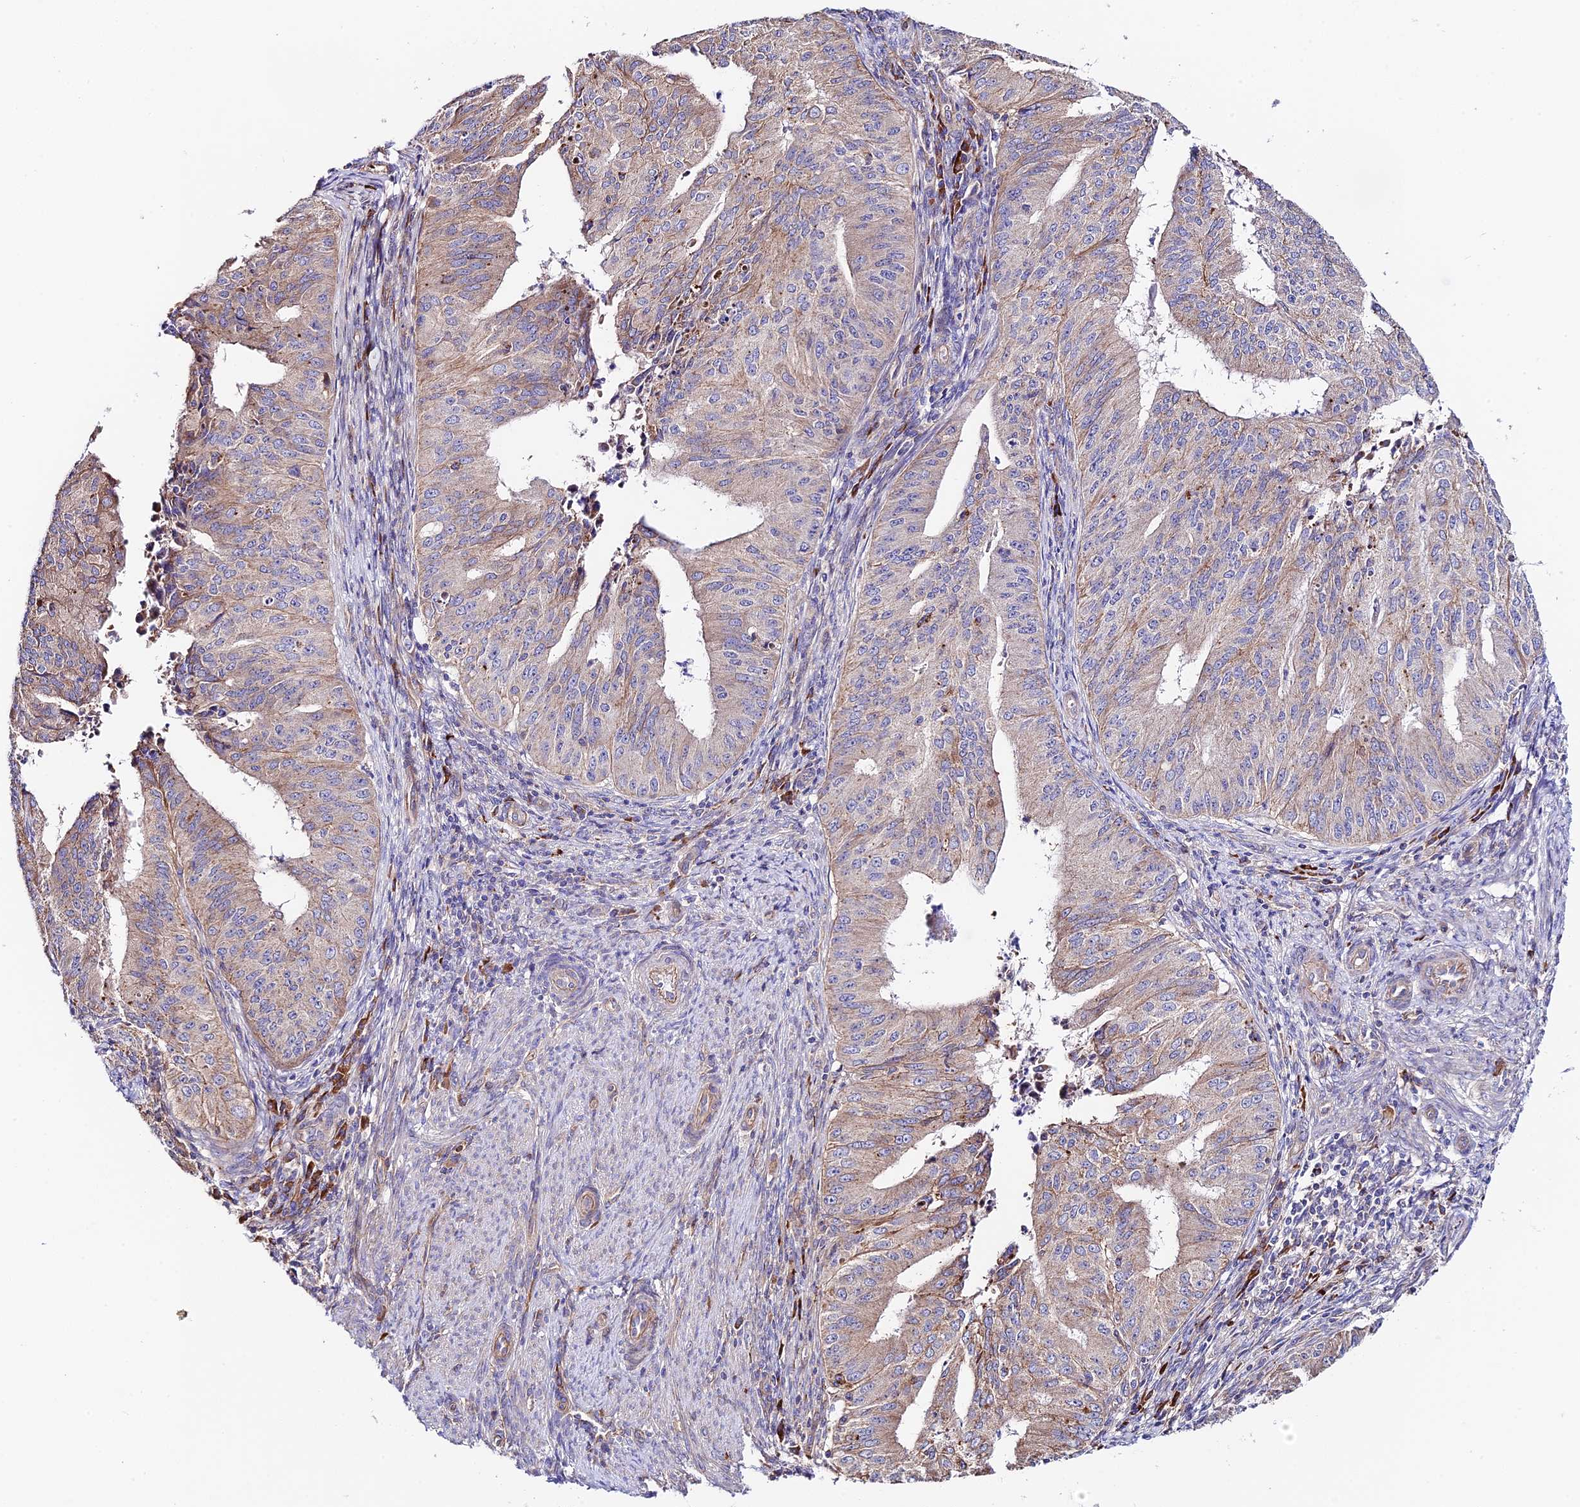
{"staining": {"intensity": "weak", "quantity": "25%-75%", "location": "cytoplasmic/membranous"}, "tissue": "endometrial cancer", "cell_type": "Tumor cells", "image_type": "cancer", "snomed": [{"axis": "morphology", "description": "Adenocarcinoma, NOS"}, {"axis": "topography", "description": "Endometrium"}], "caption": "Human endometrial cancer (adenocarcinoma) stained for a protein (brown) shows weak cytoplasmic/membranous positive positivity in about 25%-75% of tumor cells.", "gene": "VPS13C", "patient": {"sex": "female", "age": 50}}